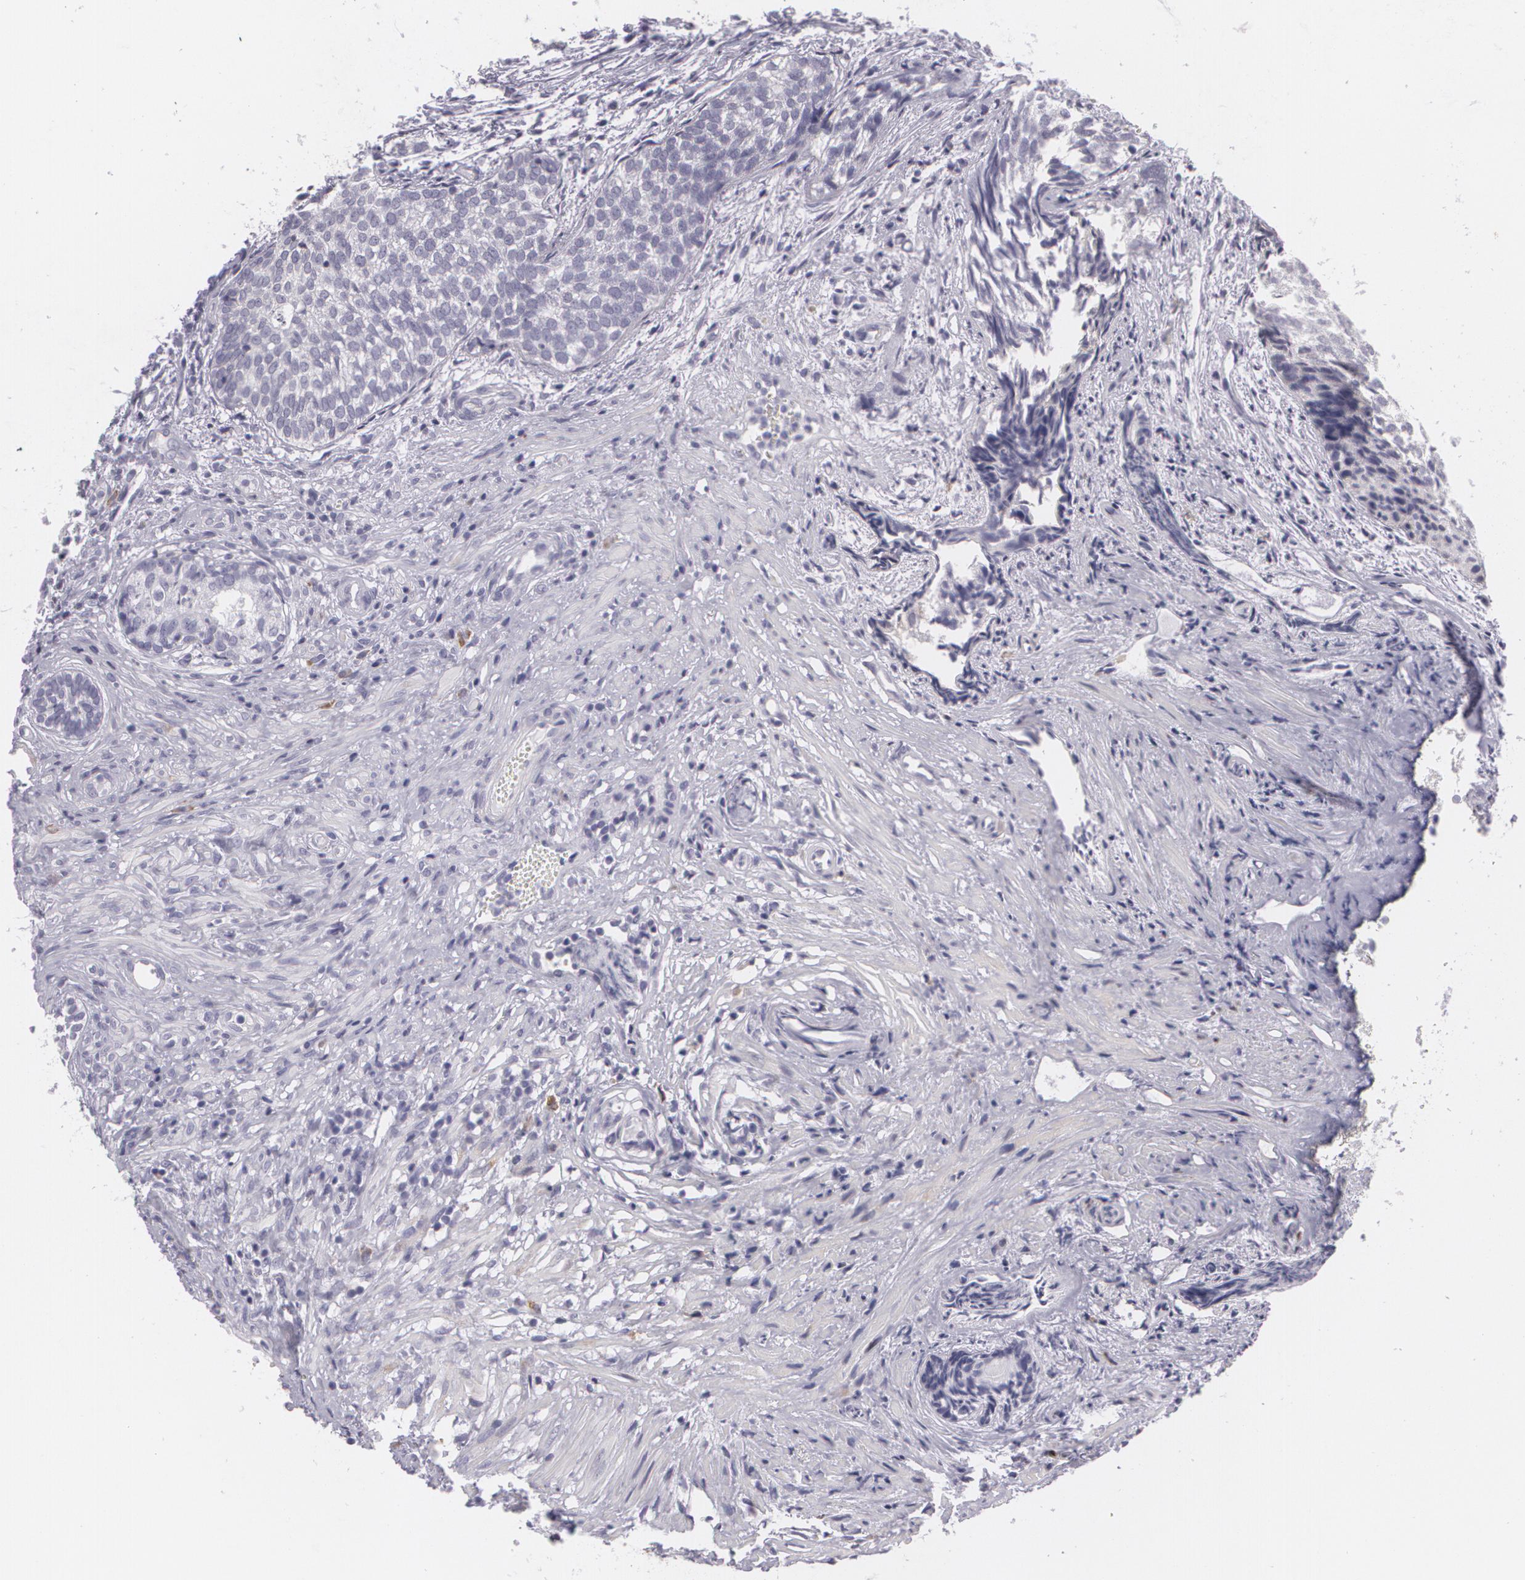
{"staining": {"intensity": "negative", "quantity": "none", "location": "none"}, "tissue": "urothelial cancer", "cell_type": "Tumor cells", "image_type": "cancer", "snomed": [{"axis": "morphology", "description": "Urothelial carcinoma, Low grade"}, {"axis": "topography", "description": "Urinary bladder"}], "caption": "Urothelial cancer was stained to show a protein in brown. There is no significant staining in tumor cells. (DAB immunohistochemistry (IHC), high magnification).", "gene": "MAP2", "patient": {"sex": "male", "age": 84}}